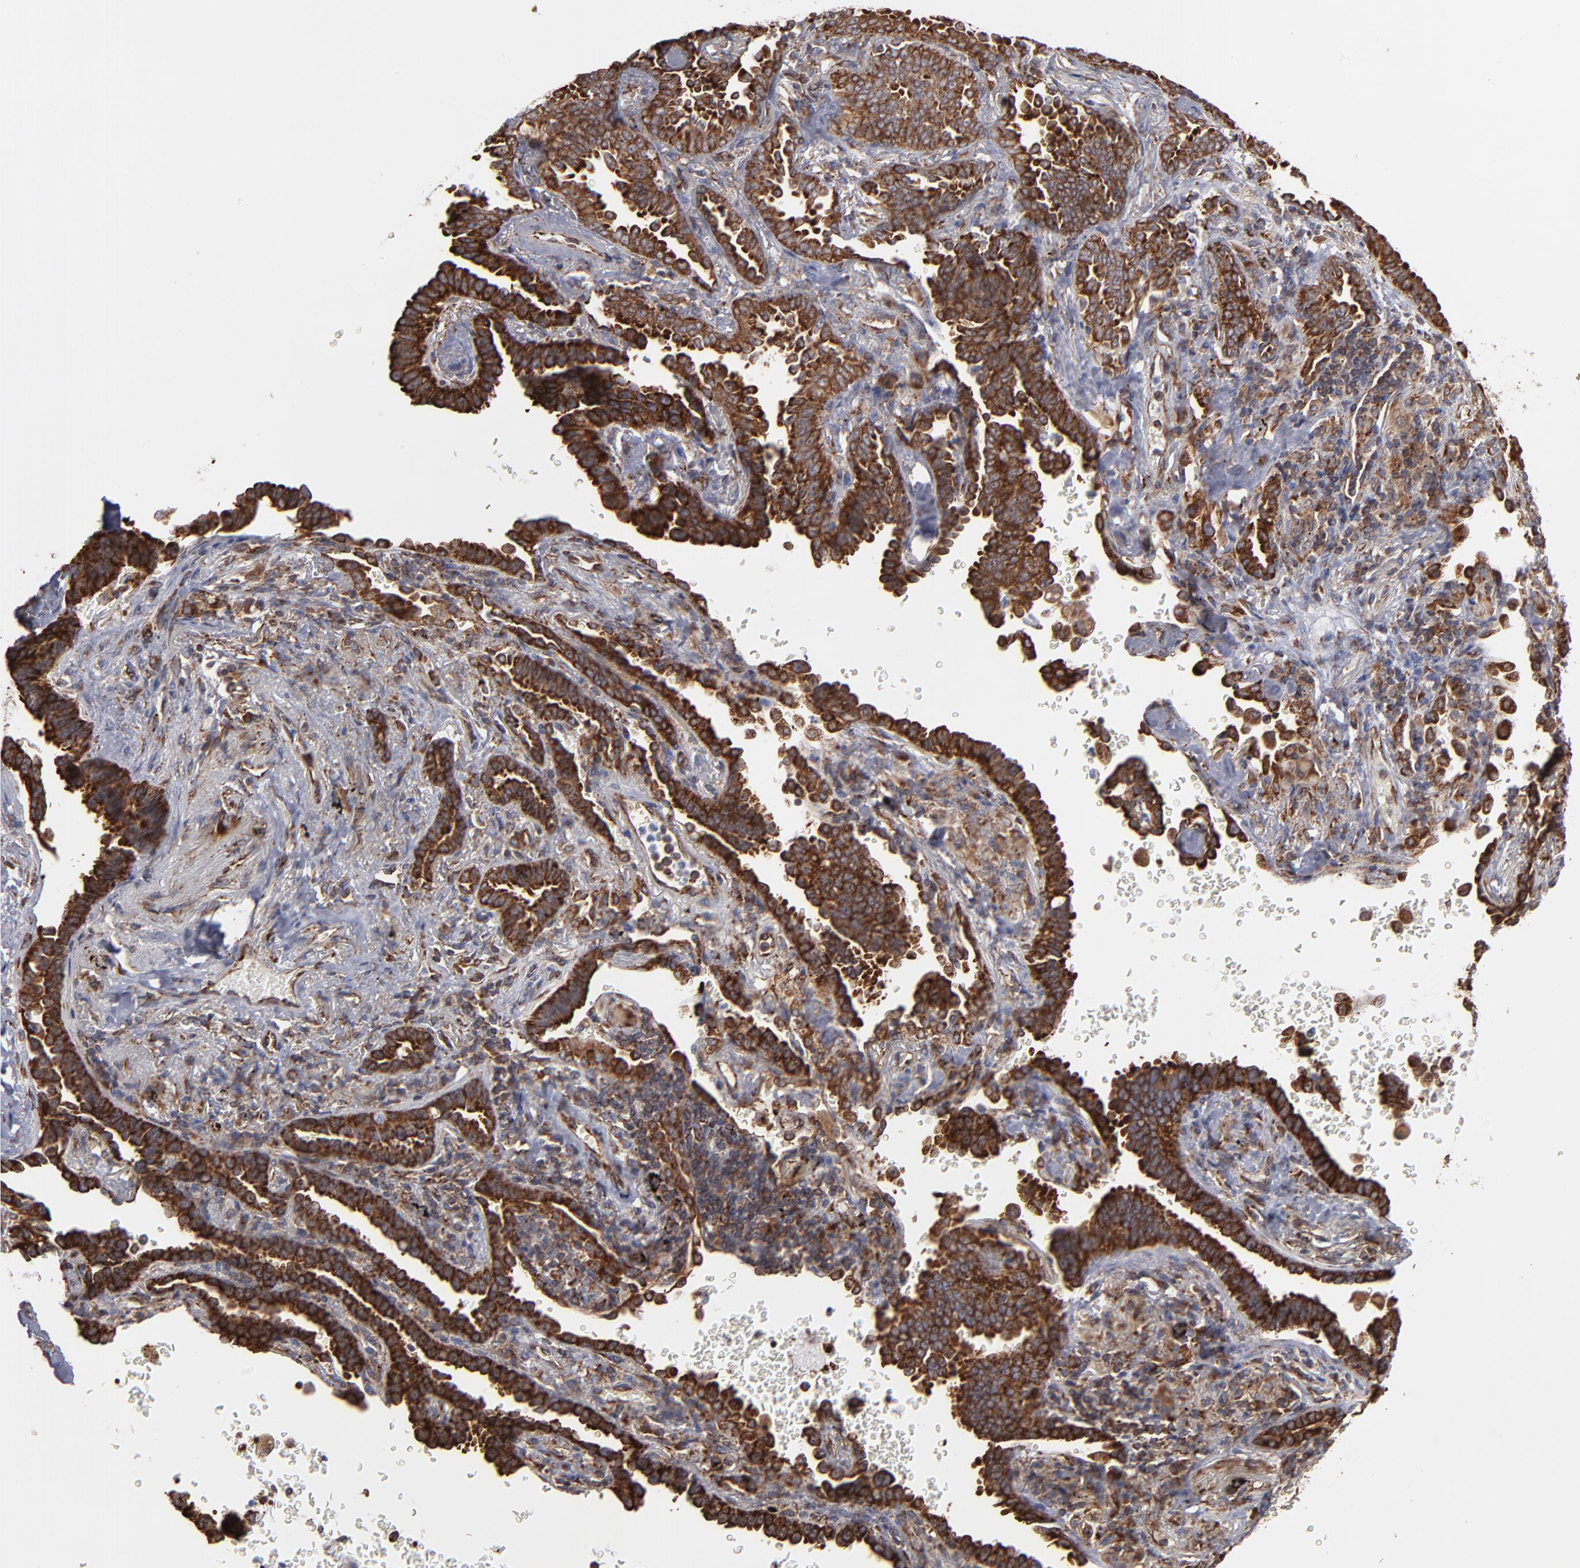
{"staining": {"intensity": "strong", "quantity": ">75%", "location": "cytoplasmic/membranous"}, "tissue": "lung cancer", "cell_type": "Tumor cells", "image_type": "cancer", "snomed": [{"axis": "morphology", "description": "Adenocarcinoma, NOS"}, {"axis": "topography", "description": "Lung"}], "caption": "Immunohistochemical staining of human adenocarcinoma (lung) shows high levels of strong cytoplasmic/membranous staining in approximately >75% of tumor cells.", "gene": "KTN1", "patient": {"sex": "female", "age": 64}}